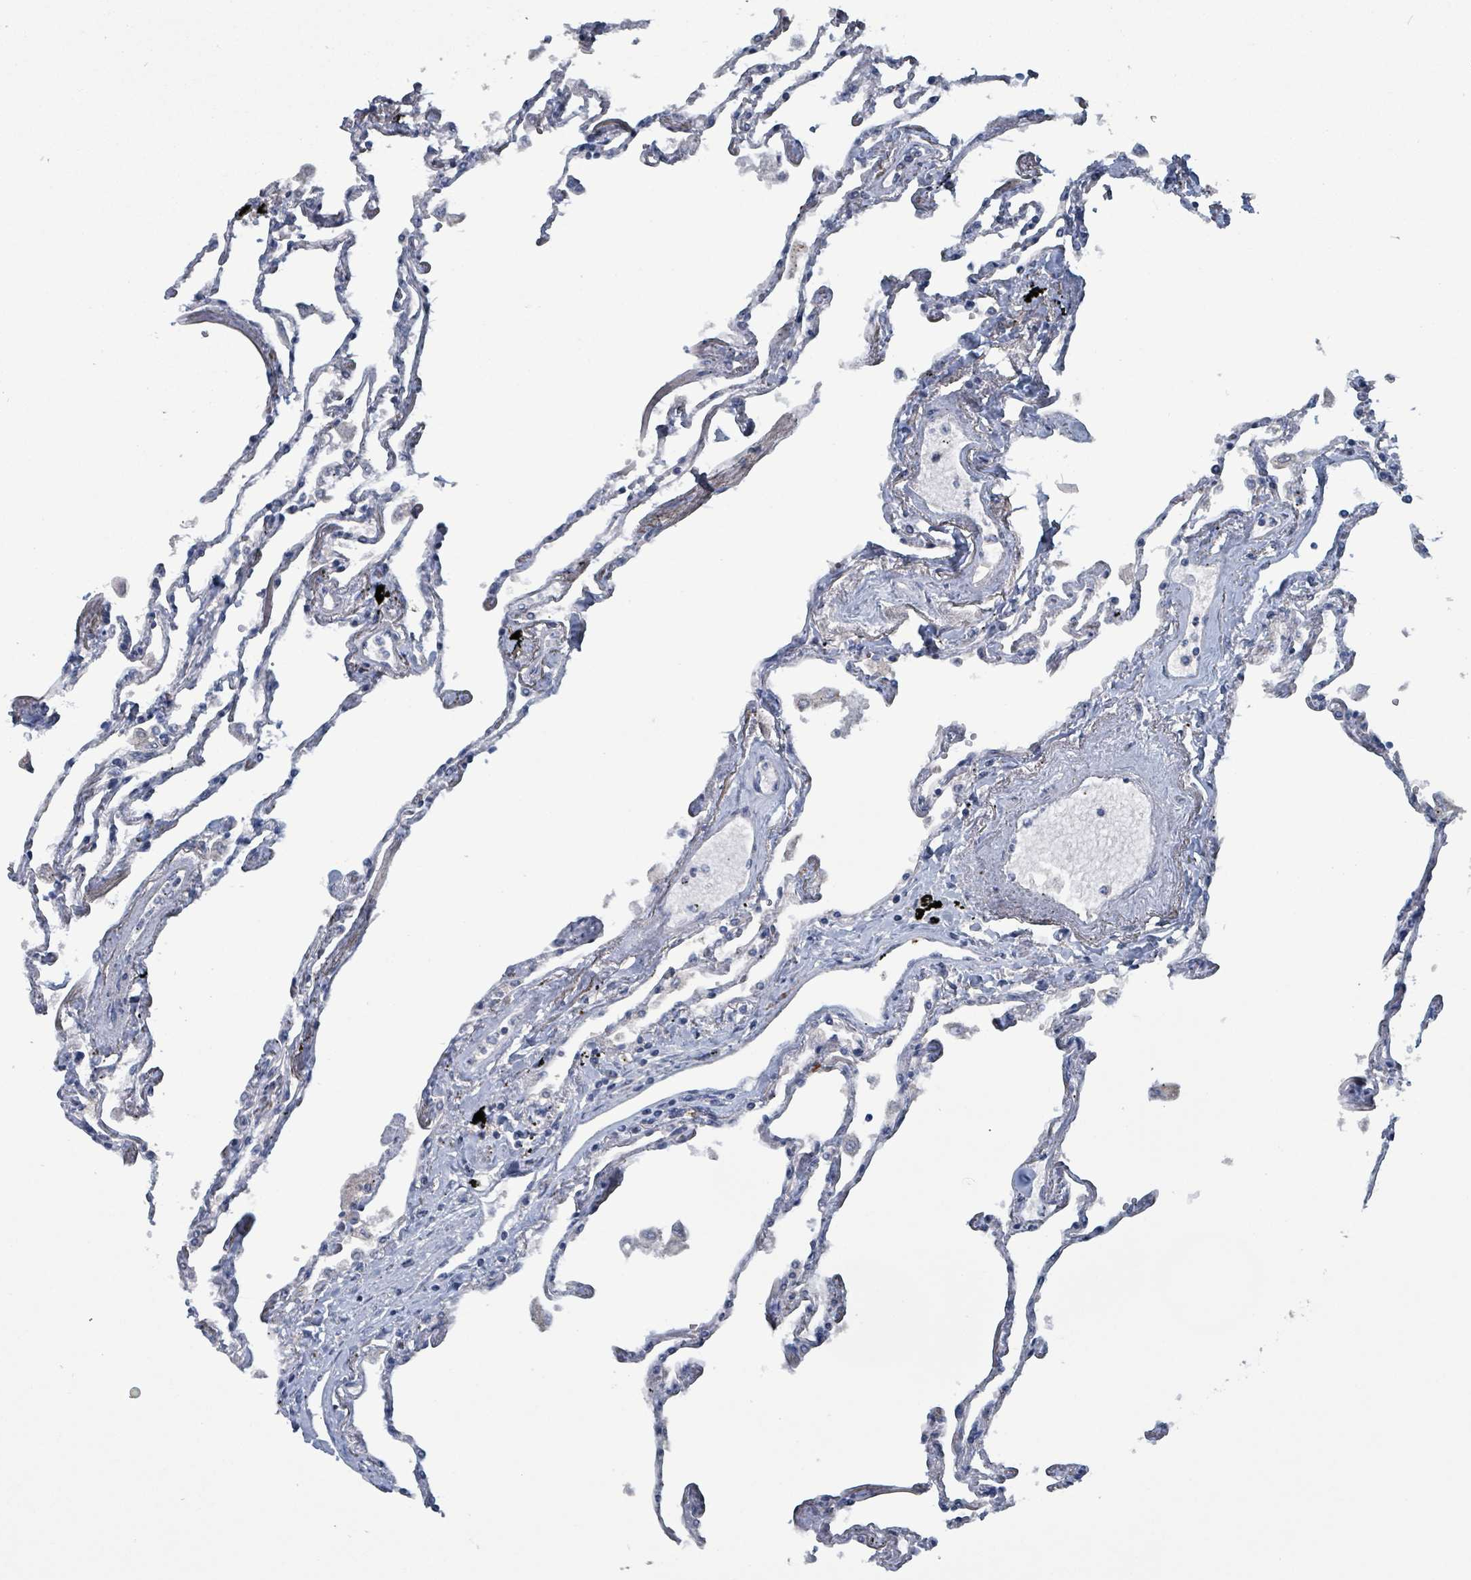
{"staining": {"intensity": "negative", "quantity": "none", "location": "none"}, "tissue": "lung", "cell_type": "Alveolar cells", "image_type": "normal", "snomed": [{"axis": "morphology", "description": "Normal tissue, NOS"}, {"axis": "topography", "description": "Lung"}], "caption": "High magnification brightfield microscopy of normal lung stained with DAB (3,3'-diaminobenzidine) (brown) and counterstained with hematoxylin (blue): alveolar cells show no significant positivity. Brightfield microscopy of immunohistochemistry (IHC) stained with DAB (brown) and hematoxylin (blue), captured at high magnification.", "gene": "TAAR5", "patient": {"sex": "female", "age": 67}}